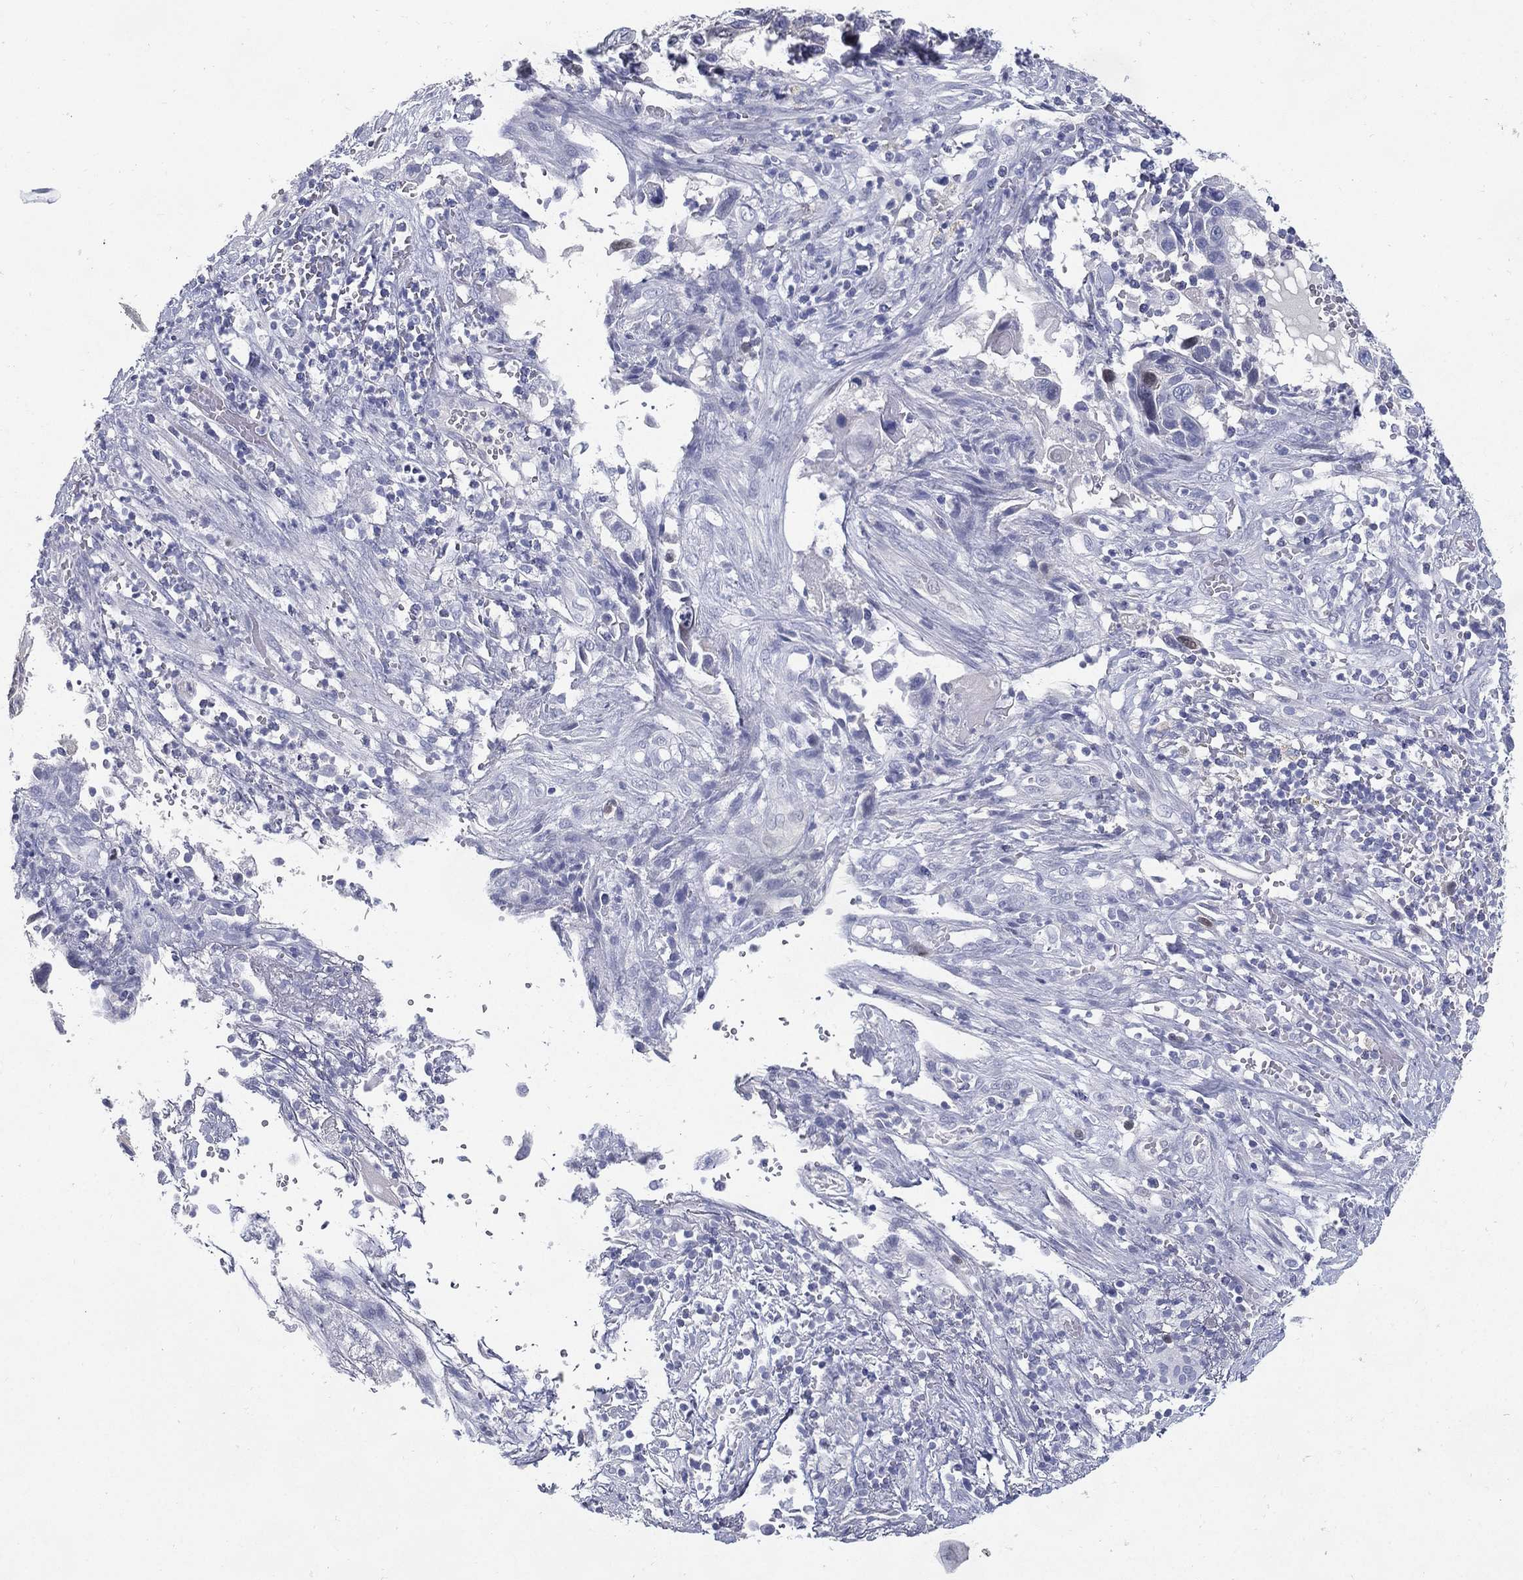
{"staining": {"intensity": "negative", "quantity": "none", "location": "none"}, "tissue": "cervical cancer", "cell_type": "Tumor cells", "image_type": "cancer", "snomed": [{"axis": "morphology", "description": "Squamous cell carcinoma, NOS"}, {"axis": "topography", "description": "Cervix"}], "caption": "Tumor cells are negative for protein expression in human cervical cancer.", "gene": "KIF2C", "patient": {"sex": "female", "age": 70}}